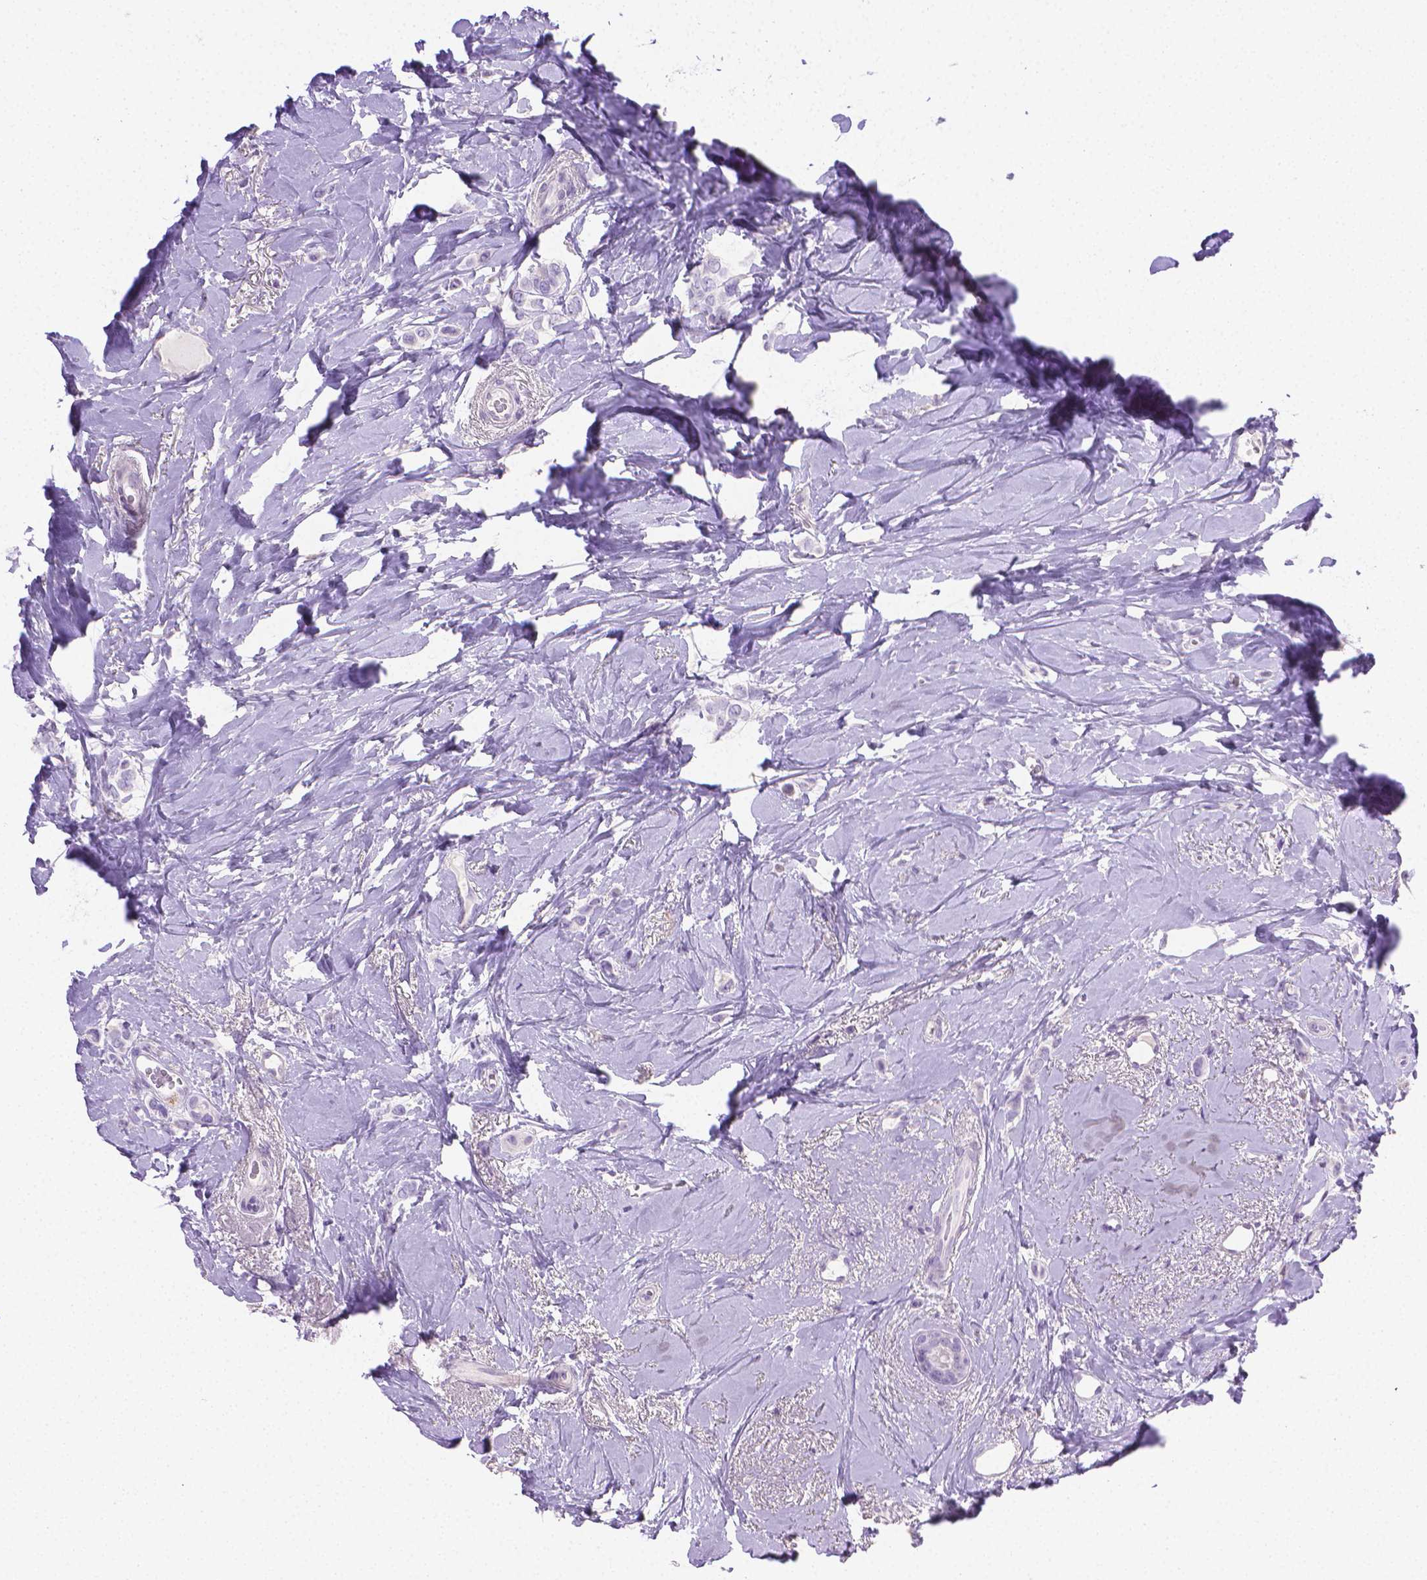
{"staining": {"intensity": "weak", "quantity": "<25%", "location": "cytoplasmic/membranous"}, "tissue": "breast cancer", "cell_type": "Tumor cells", "image_type": "cancer", "snomed": [{"axis": "morphology", "description": "Lobular carcinoma"}, {"axis": "topography", "description": "Breast"}], "caption": "IHC image of breast cancer stained for a protein (brown), which exhibits no staining in tumor cells.", "gene": "PNMA2", "patient": {"sex": "female", "age": 66}}